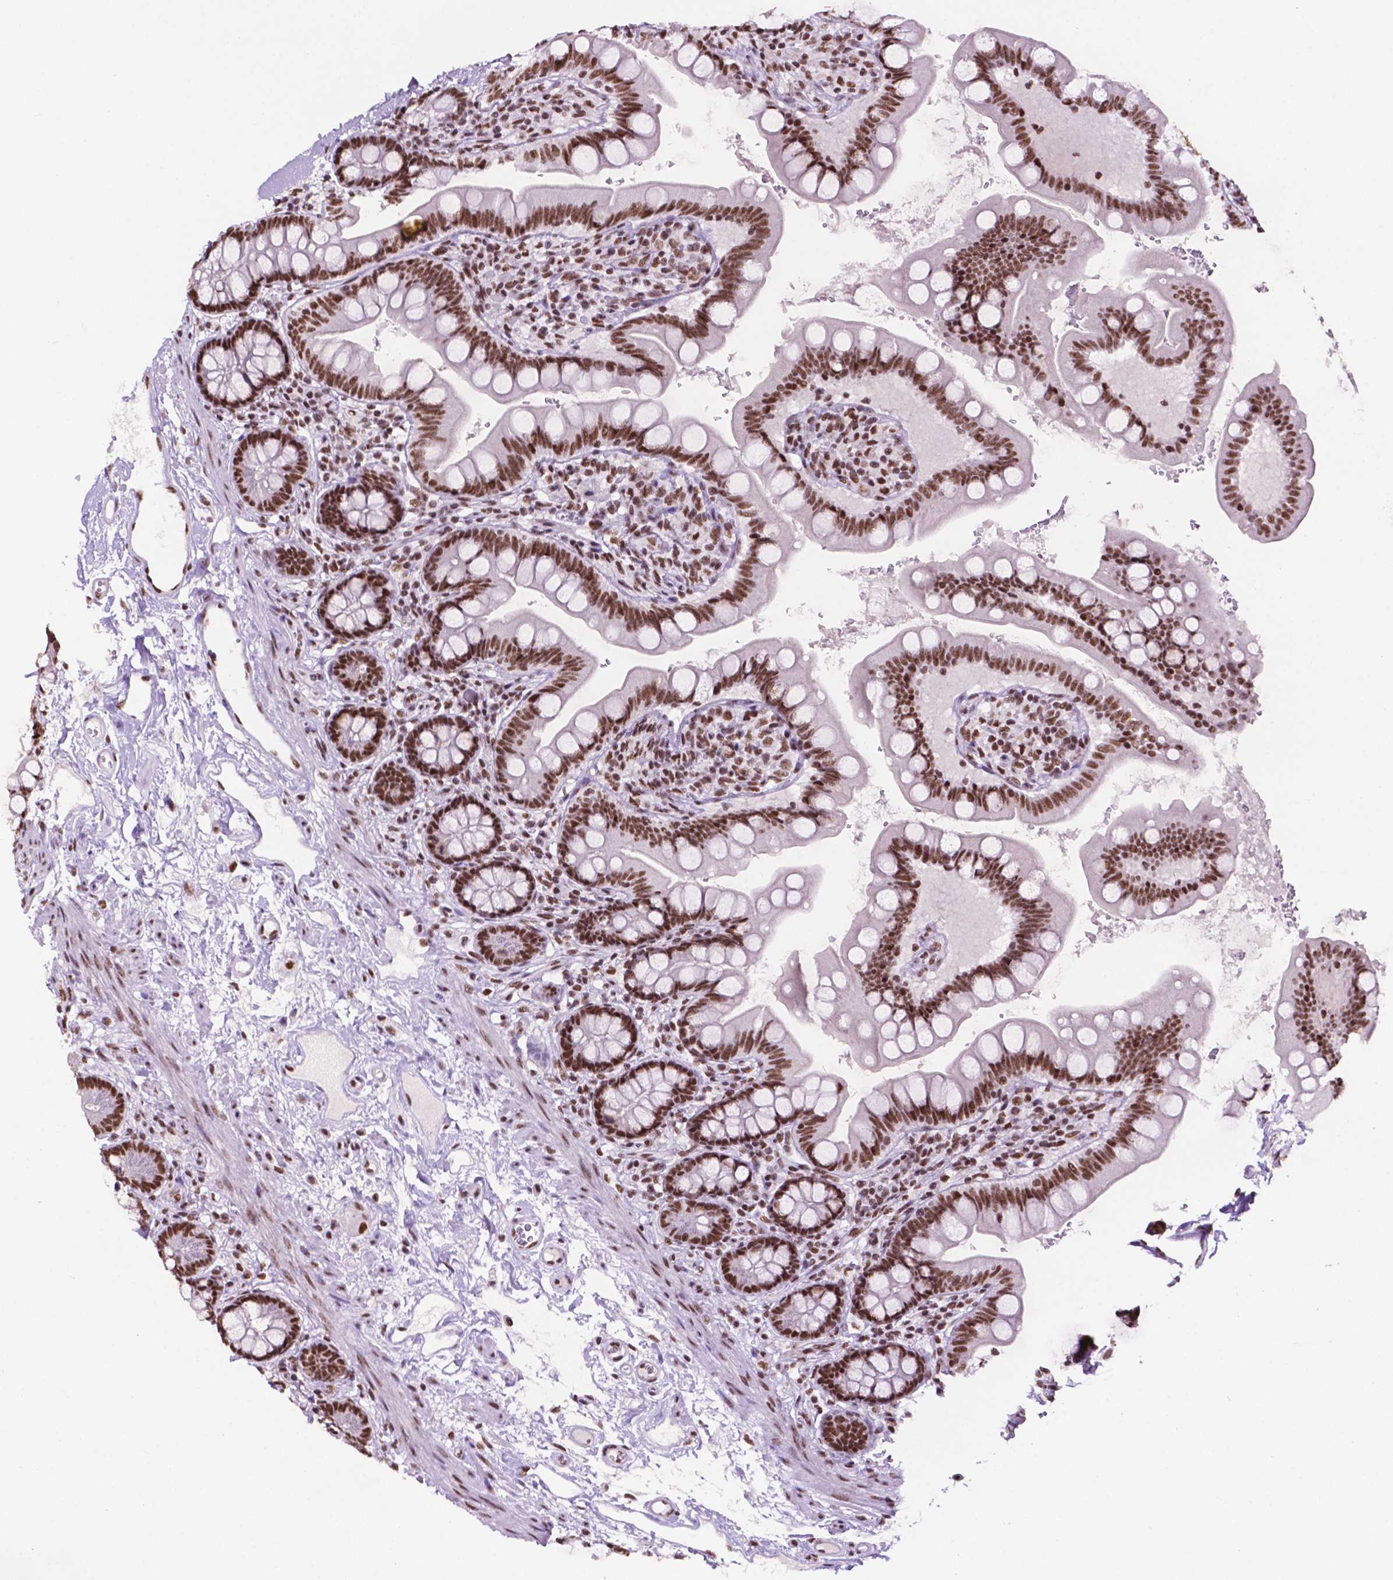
{"staining": {"intensity": "strong", "quantity": ">75%", "location": "nuclear"}, "tissue": "small intestine", "cell_type": "Glandular cells", "image_type": "normal", "snomed": [{"axis": "morphology", "description": "Normal tissue, NOS"}, {"axis": "topography", "description": "Small intestine"}], "caption": "Immunohistochemistry staining of normal small intestine, which shows high levels of strong nuclear expression in about >75% of glandular cells indicating strong nuclear protein positivity. The staining was performed using DAB (3,3'-diaminobenzidine) (brown) for protein detection and nuclei were counterstained in hematoxylin (blue).", "gene": "CCAR2", "patient": {"sex": "female", "age": 56}}